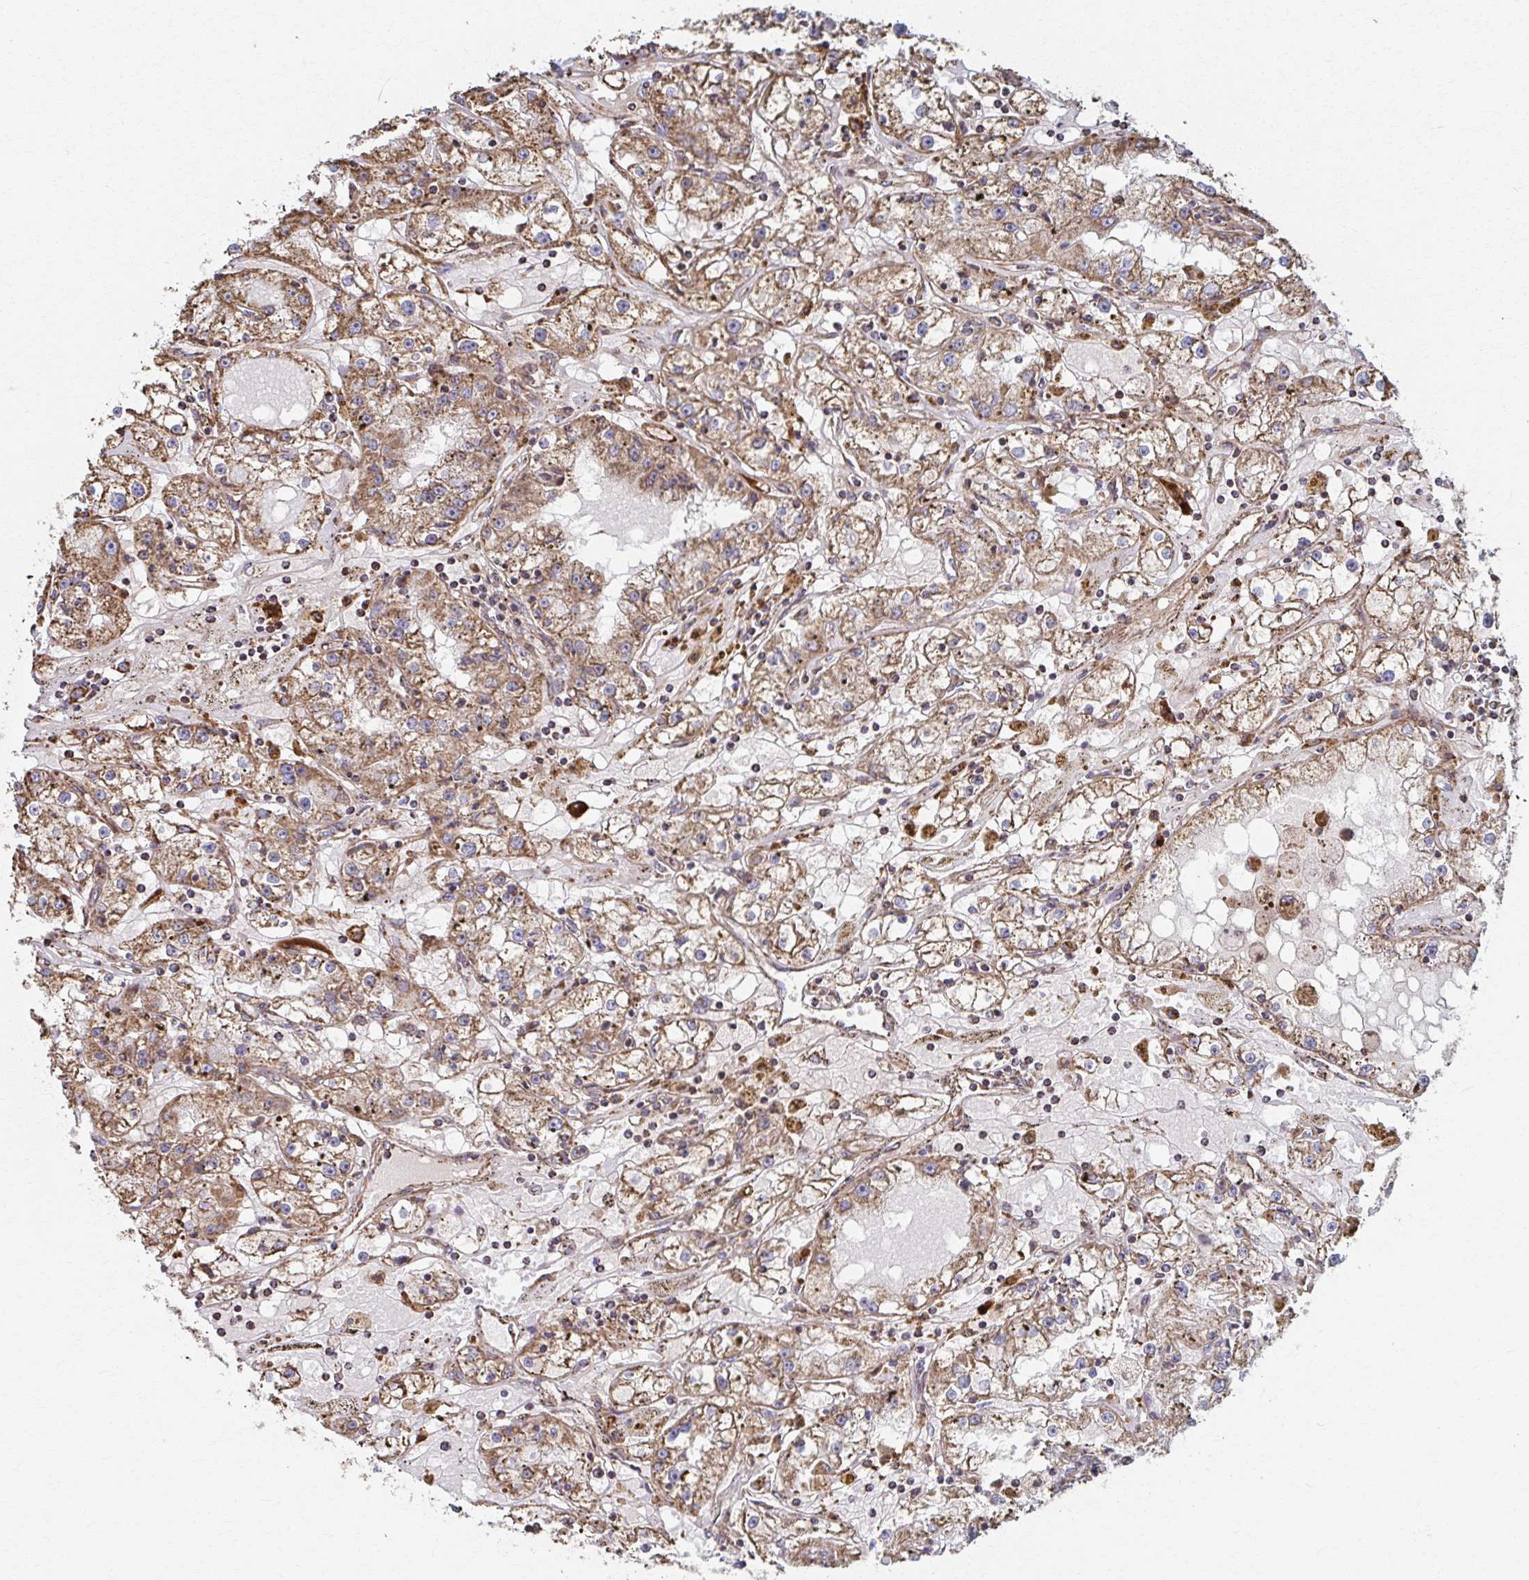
{"staining": {"intensity": "moderate", "quantity": ">75%", "location": "cytoplasmic/membranous"}, "tissue": "renal cancer", "cell_type": "Tumor cells", "image_type": "cancer", "snomed": [{"axis": "morphology", "description": "Adenocarcinoma, NOS"}, {"axis": "topography", "description": "Kidney"}], "caption": "Protein expression analysis of adenocarcinoma (renal) demonstrates moderate cytoplasmic/membranous expression in about >75% of tumor cells. (Brightfield microscopy of DAB IHC at high magnification).", "gene": "SAT1", "patient": {"sex": "male", "age": 56}}